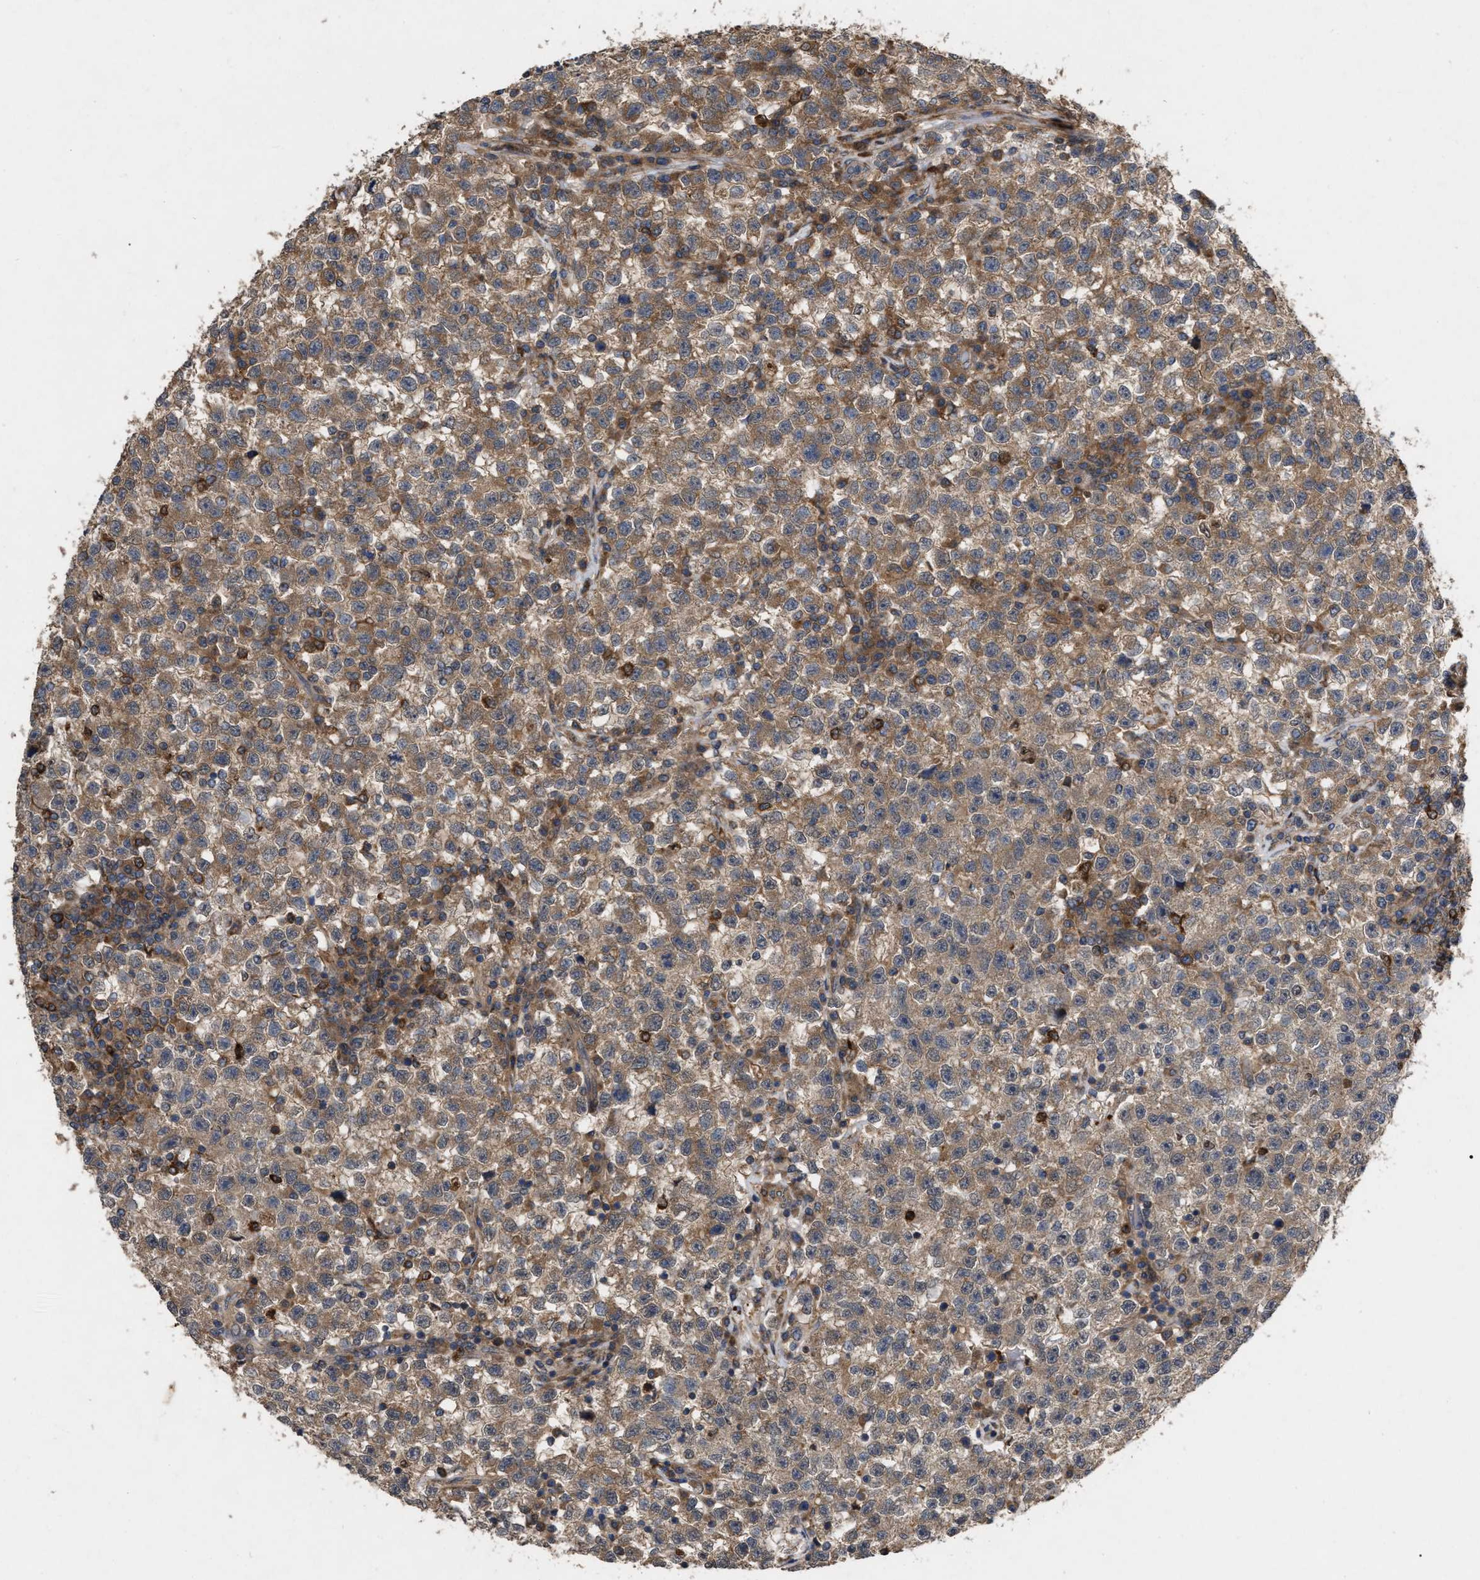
{"staining": {"intensity": "moderate", "quantity": ">75%", "location": "cytoplasmic/membranous"}, "tissue": "testis cancer", "cell_type": "Tumor cells", "image_type": "cancer", "snomed": [{"axis": "morphology", "description": "Seminoma, NOS"}, {"axis": "topography", "description": "Testis"}], "caption": "Immunohistochemical staining of human seminoma (testis) exhibits medium levels of moderate cytoplasmic/membranous expression in about >75% of tumor cells.", "gene": "CDKN2C", "patient": {"sex": "male", "age": 22}}